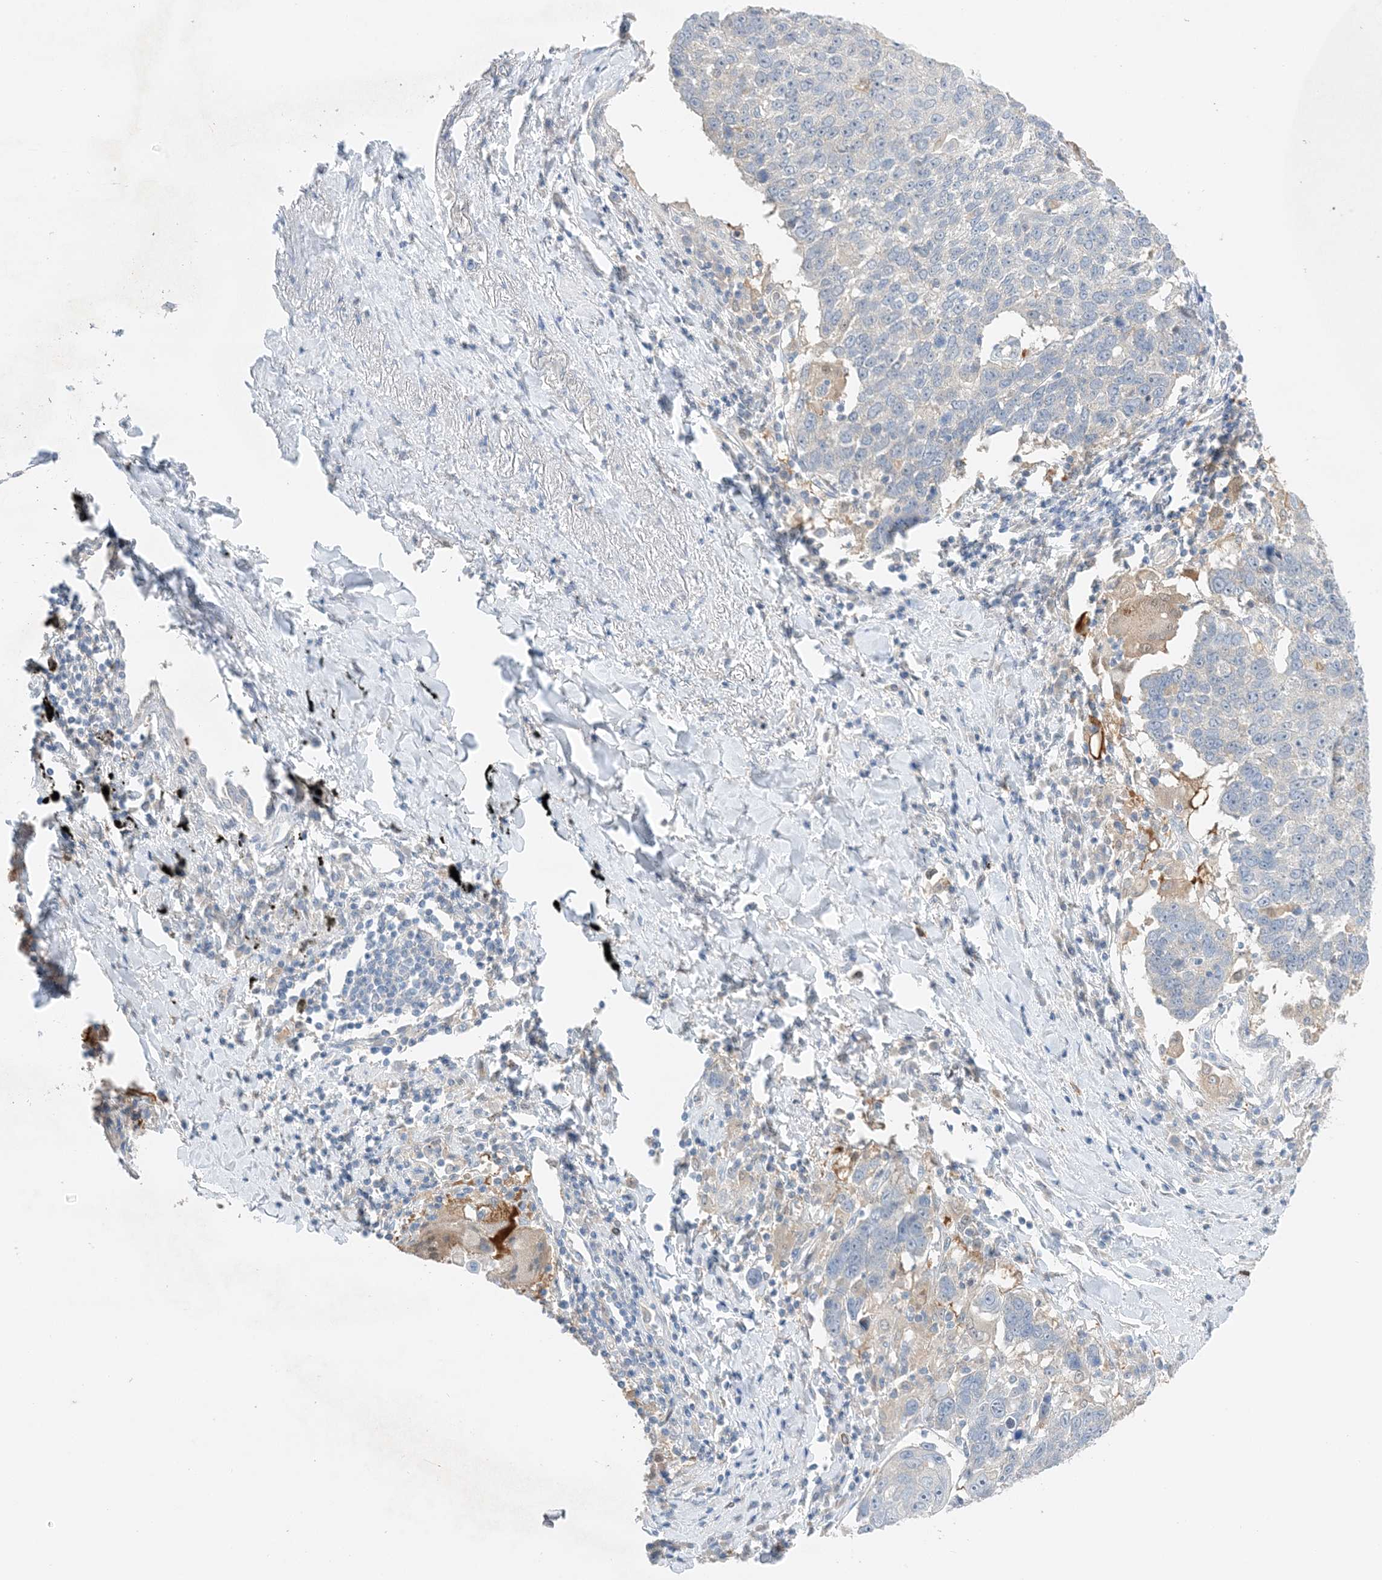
{"staining": {"intensity": "negative", "quantity": "none", "location": "none"}, "tissue": "lung cancer", "cell_type": "Tumor cells", "image_type": "cancer", "snomed": [{"axis": "morphology", "description": "Squamous cell carcinoma, NOS"}, {"axis": "topography", "description": "Lung"}], "caption": "This histopathology image is of lung cancer (squamous cell carcinoma) stained with immunohistochemistry to label a protein in brown with the nuclei are counter-stained blue. There is no expression in tumor cells.", "gene": "KIFBP", "patient": {"sex": "male", "age": 66}}